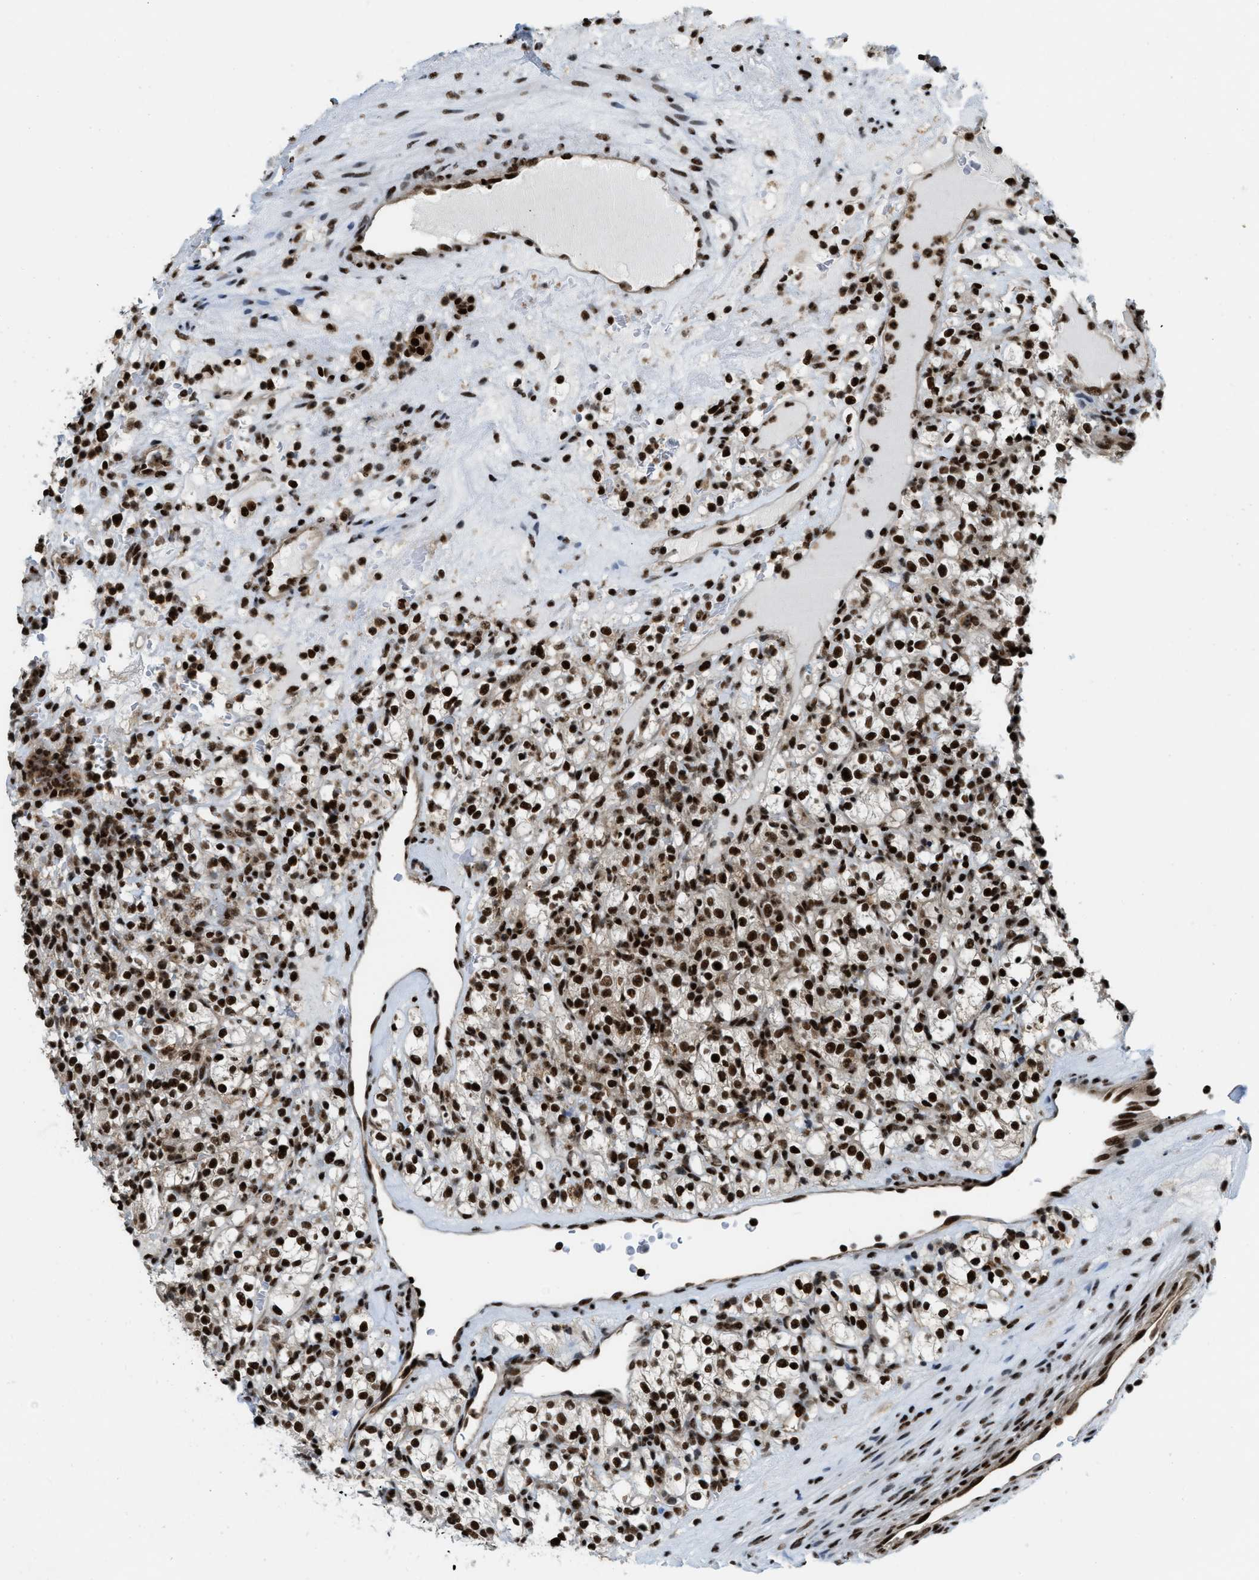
{"staining": {"intensity": "strong", "quantity": ">75%", "location": "nuclear"}, "tissue": "renal cancer", "cell_type": "Tumor cells", "image_type": "cancer", "snomed": [{"axis": "morphology", "description": "Normal tissue, NOS"}, {"axis": "morphology", "description": "Adenocarcinoma, NOS"}, {"axis": "topography", "description": "Kidney"}], "caption": "Protein expression analysis of renal cancer displays strong nuclear positivity in approximately >75% of tumor cells.", "gene": "NUMA1", "patient": {"sex": "female", "age": 72}}